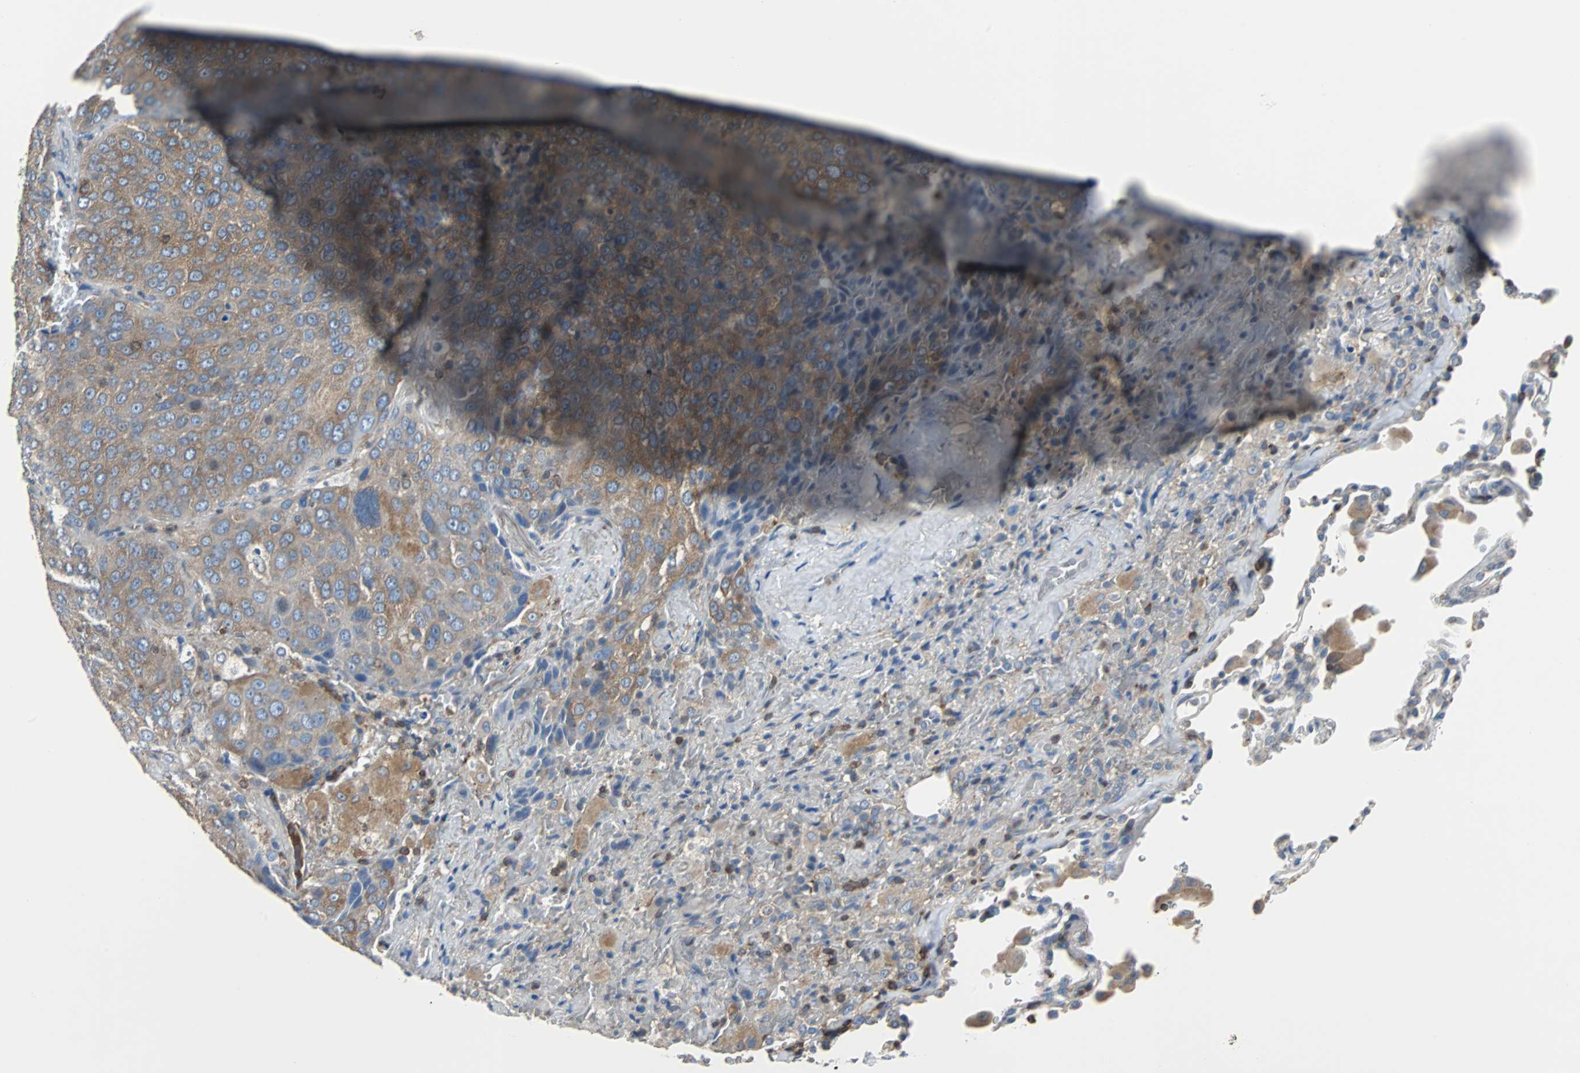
{"staining": {"intensity": "moderate", "quantity": ">75%", "location": "cytoplasmic/membranous"}, "tissue": "lung cancer", "cell_type": "Tumor cells", "image_type": "cancer", "snomed": [{"axis": "morphology", "description": "Squamous cell carcinoma, NOS"}, {"axis": "topography", "description": "Lung"}], "caption": "Moderate cytoplasmic/membranous expression is seen in approximately >75% of tumor cells in lung cancer (squamous cell carcinoma).", "gene": "TSC22D4", "patient": {"sex": "male", "age": 54}}